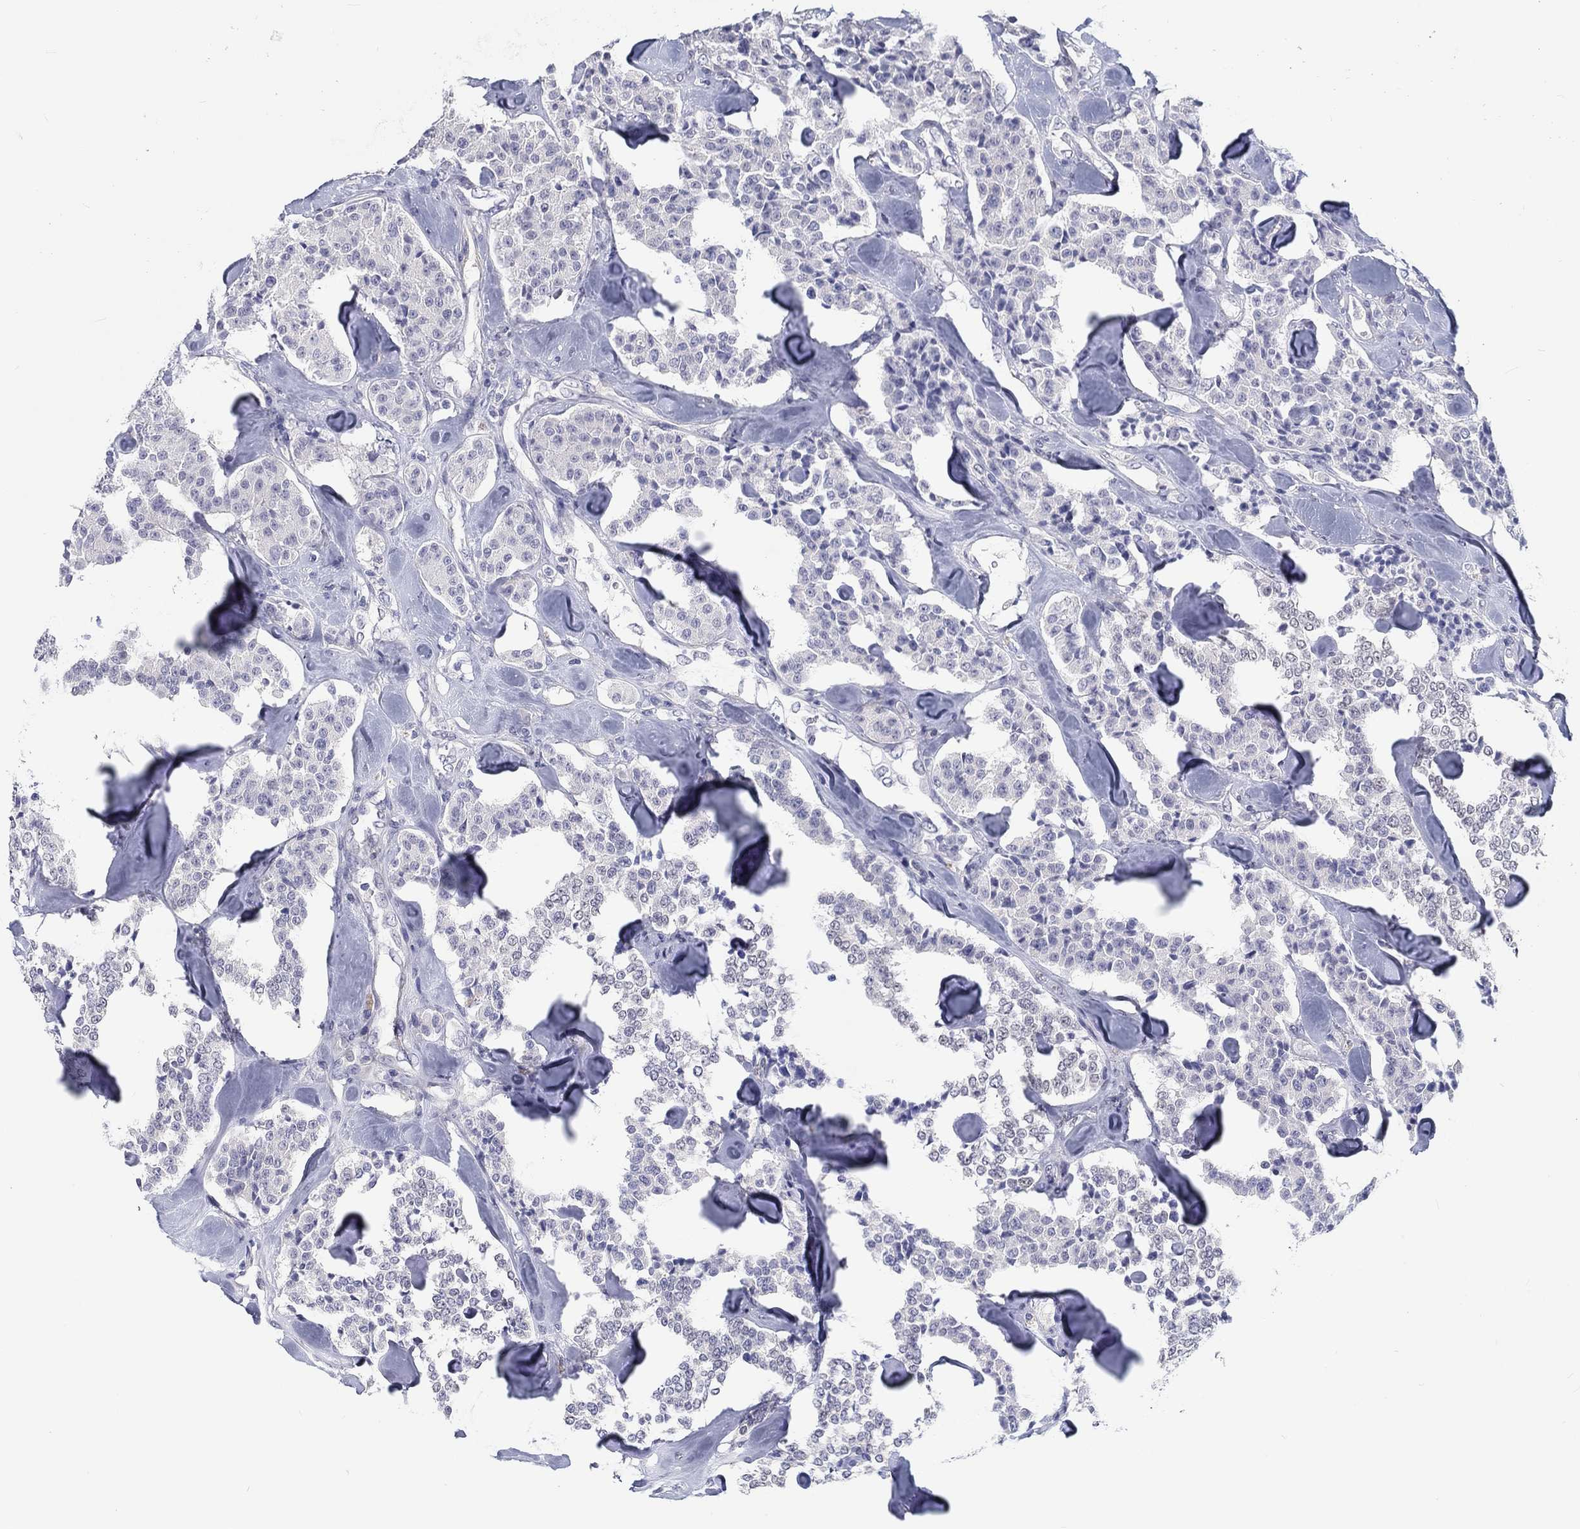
{"staining": {"intensity": "negative", "quantity": "none", "location": "none"}, "tissue": "carcinoid", "cell_type": "Tumor cells", "image_type": "cancer", "snomed": [{"axis": "morphology", "description": "Carcinoid, malignant, NOS"}, {"axis": "topography", "description": "Pancreas"}], "caption": "The immunohistochemistry (IHC) micrograph has no significant positivity in tumor cells of carcinoid tissue. (Brightfield microscopy of DAB (3,3'-diaminobenzidine) immunohistochemistry at high magnification).", "gene": "CRYGD", "patient": {"sex": "male", "age": 41}}